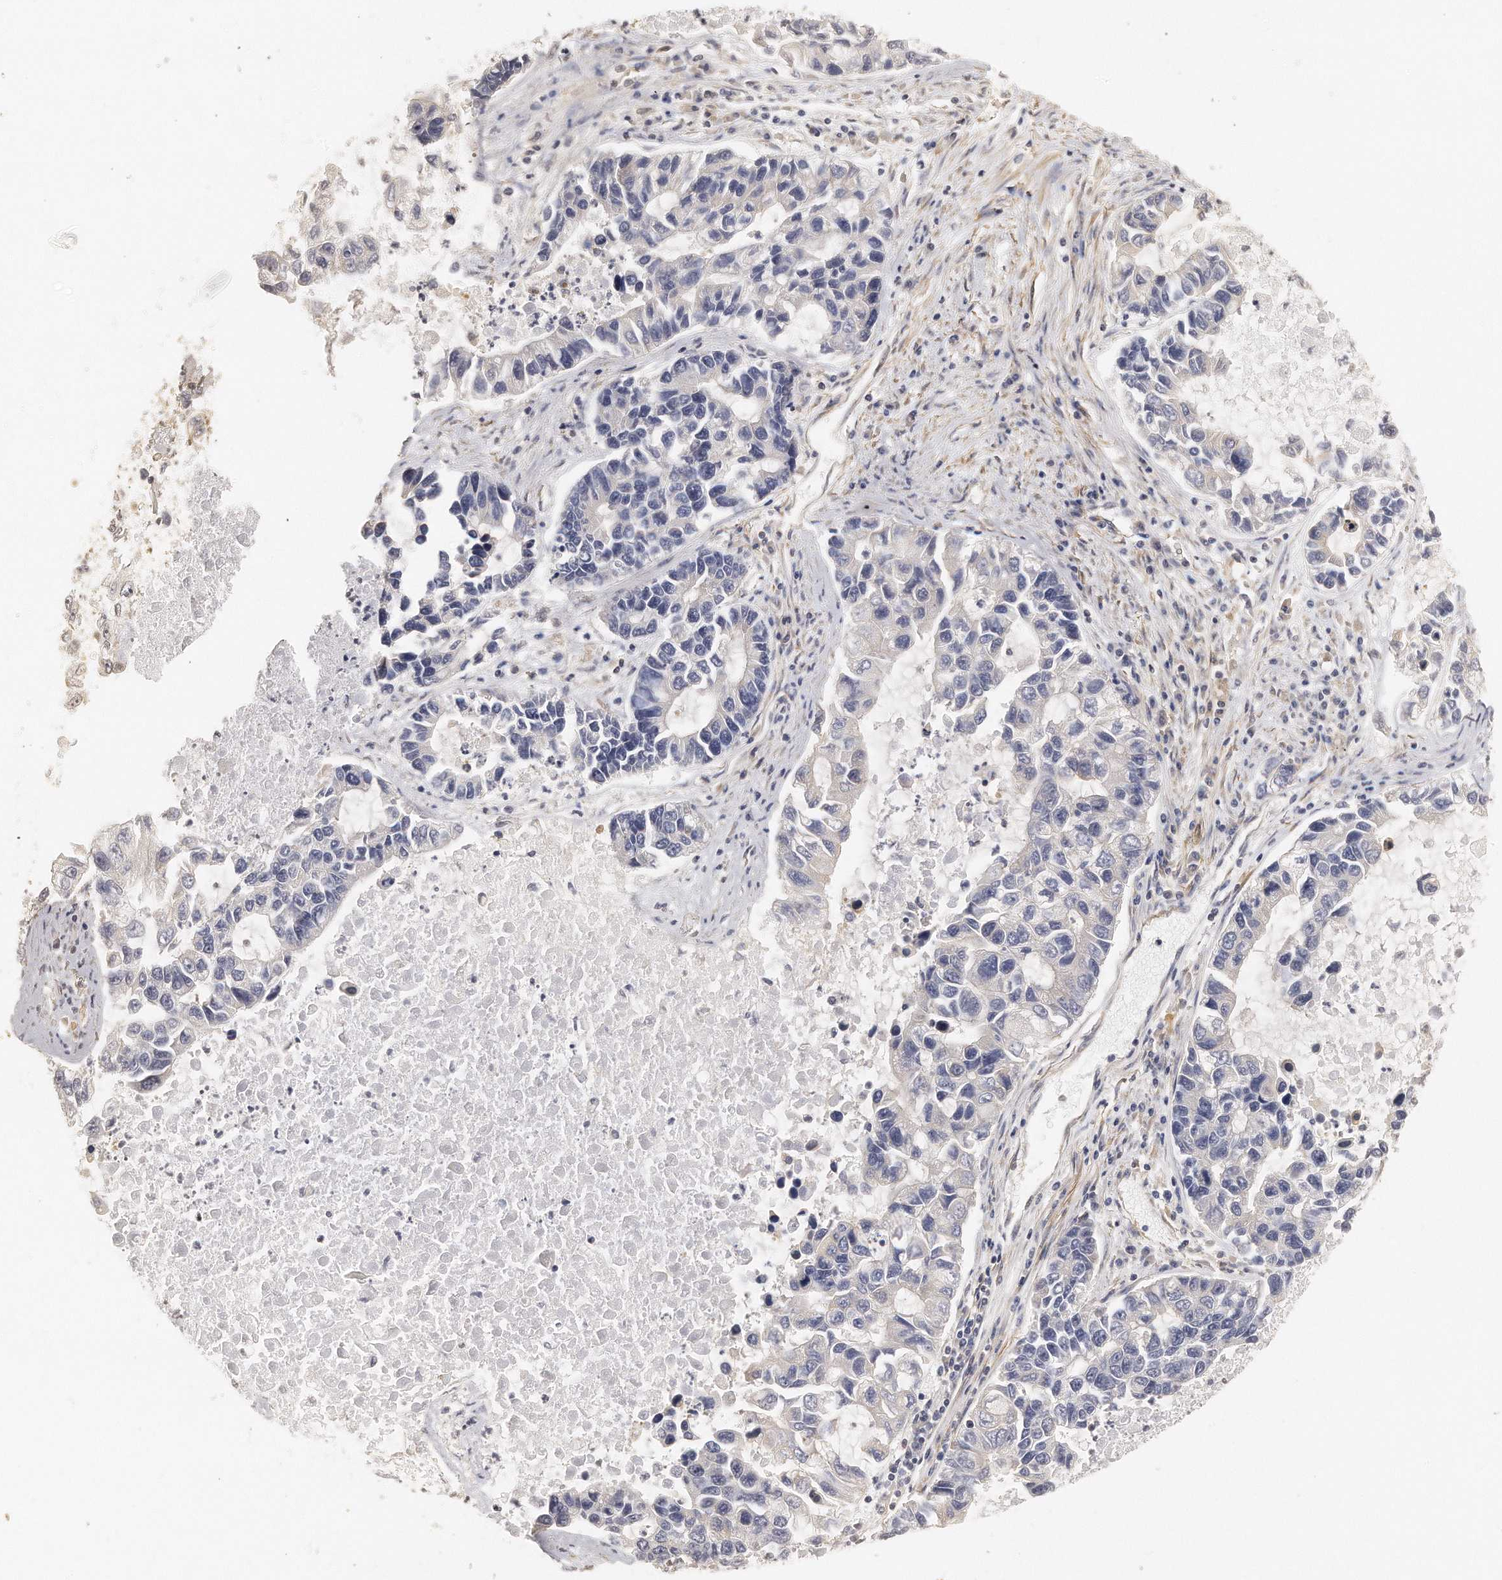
{"staining": {"intensity": "negative", "quantity": "none", "location": "none"}, "tissue": "lung cancer", "cell_type": "Tumor cells", "image_type": "cancer", "snomed": [{"axis": "morphology", "description": "Adenocarcinoma, NOS"}, {"axis": "topography", "description": "Lung"}], "caption": "Immunohistochemistry micrograph of neoplastic tissue: adenocarcinoma (lung) stained with DAB (3,3'-diaminobenzidine) demonstrates no significant protein positivity in tumor cells. (DAB (3,3'-diaminobenzidine) immunohistochemistry (IHC) visualized using brightfield microscopy, high magnification).", "gene": "CHST7", "patient": {"sex": "female", "age": 51}}